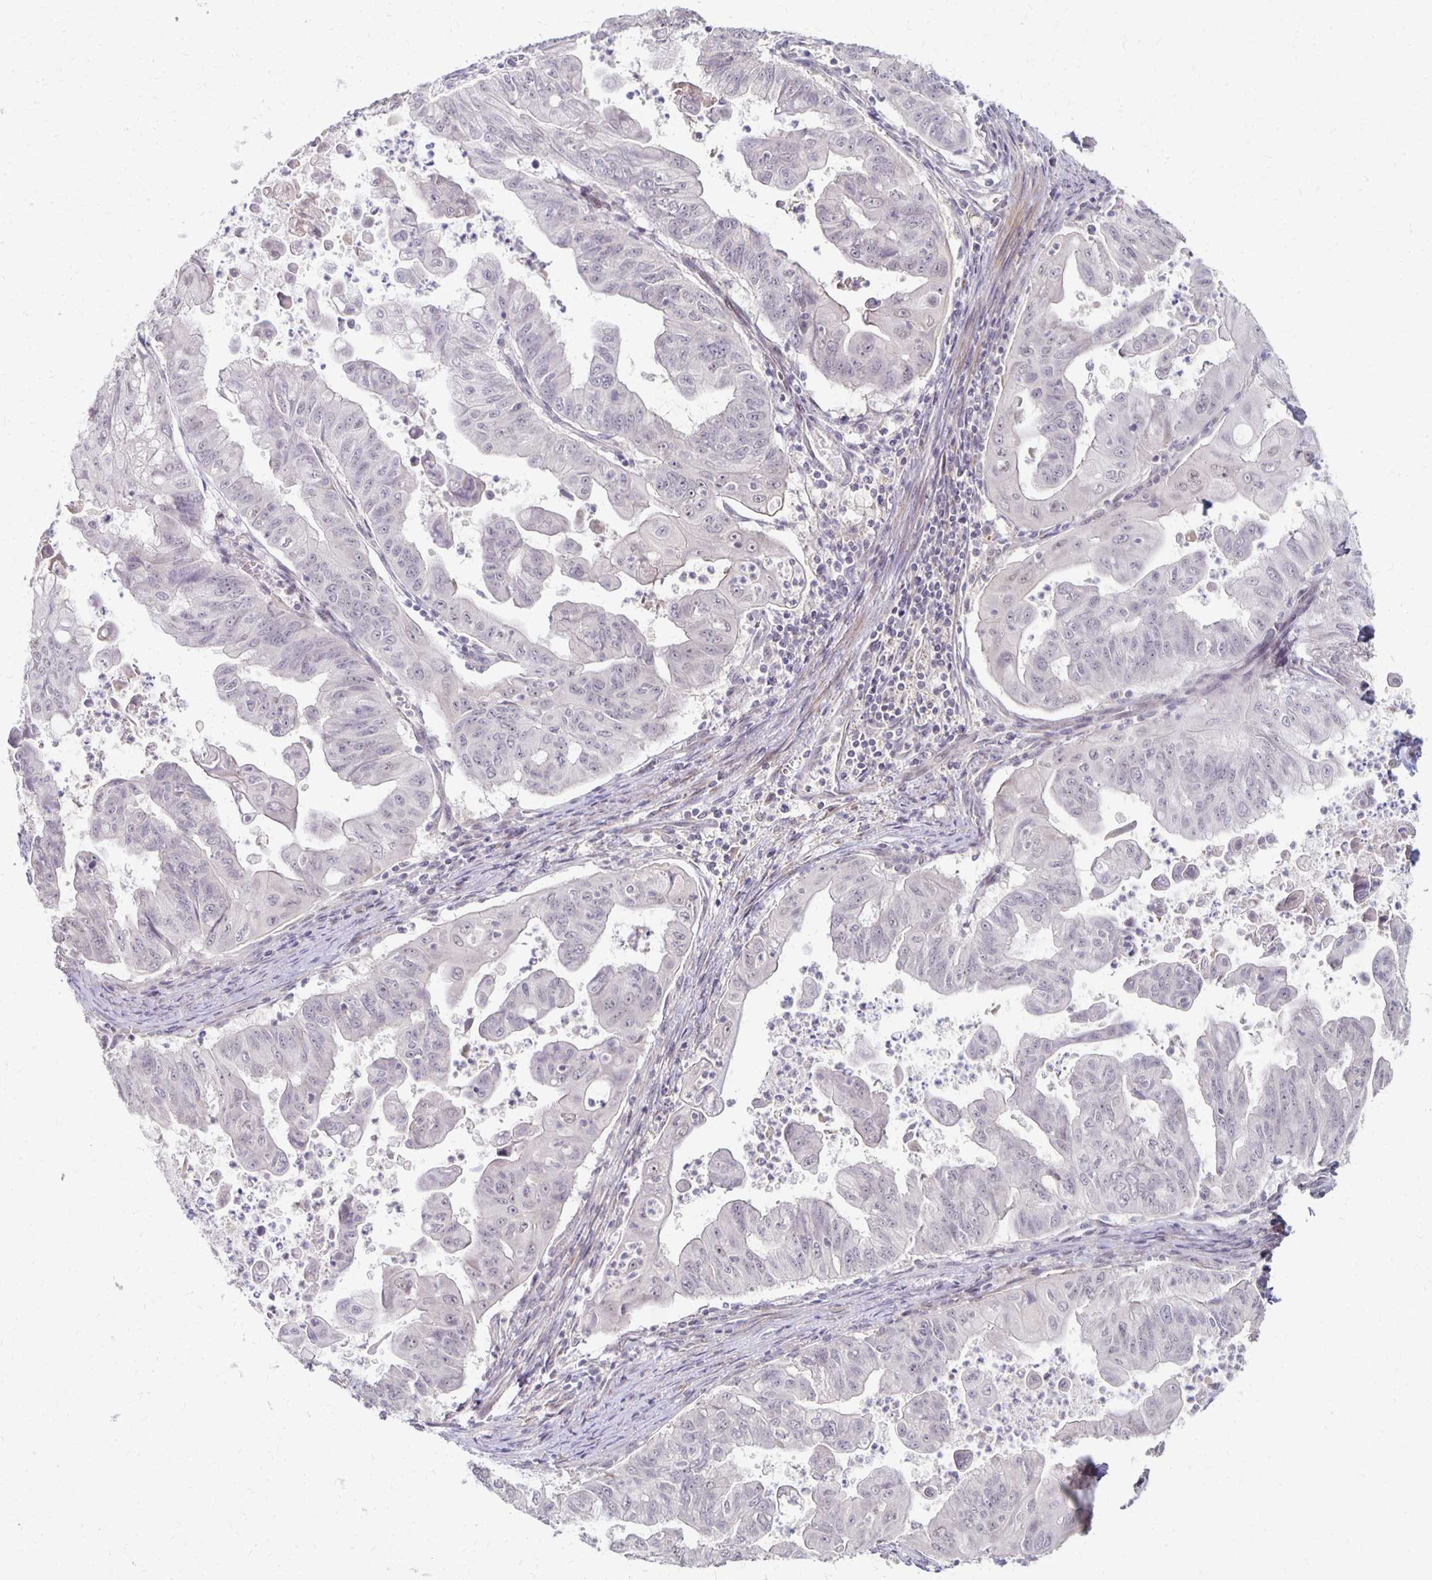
{"staining": {"intensity": "negative", "quantity": "none", "location": "none"}, "tissue": "stomach cancer", "cell_type": "Tumor cells", "image_type": "cancer", "snomed": [{"axis": "morphology", "description": "Adenocarcinoma, NOS"}, {"axis": "topography", "description": "Stomach, upper"}], "caption": "This is an immunohistochemistry image of adenocarcinoma (stomach). There is no positivity in tumor cells.", "gene": "PRKCB", "patient": {"sex": "male", "age": 80}}